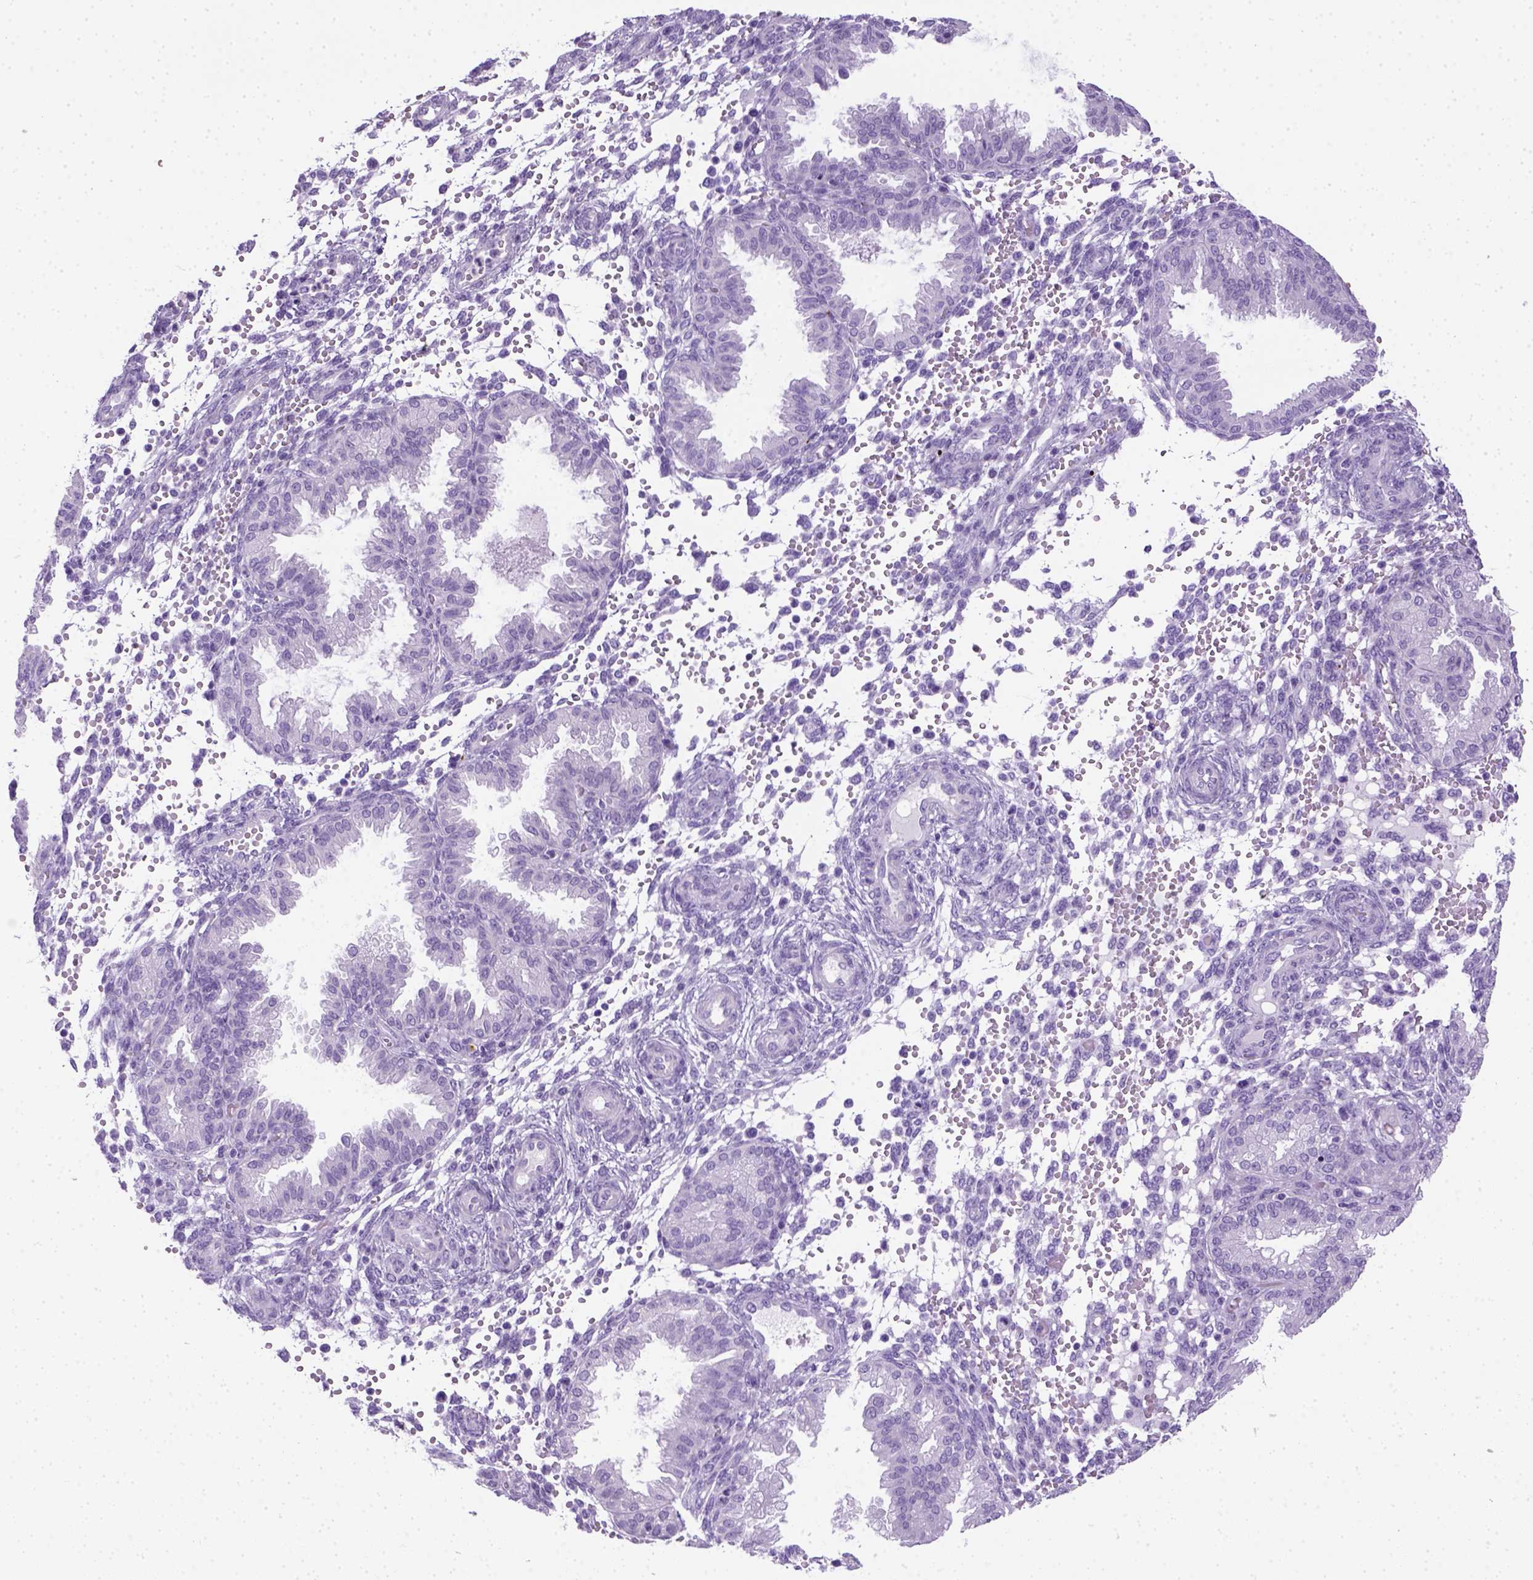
{"staining": {"intensity": "negative", "quantity": "none", "location": "none"}, "tissue": "endometrium", "cell_type": "Cells in endometrial stroma", "image_type": "normal", "snomed": [{"axis": "morphology", "description": "Normal tissue, NOS"}, {"axis": "topography", "description": "Endometrium"}], "caption": "IHC photomicrograph of unremarkable endometrium: human endometrium stained with DAB (3,3'-diaminobenzidine) demonstrates no significant protein positivity in cells in endometrial stroma.", "gene": "KRT71", "patient": {"sex": "female", "age": 33}}